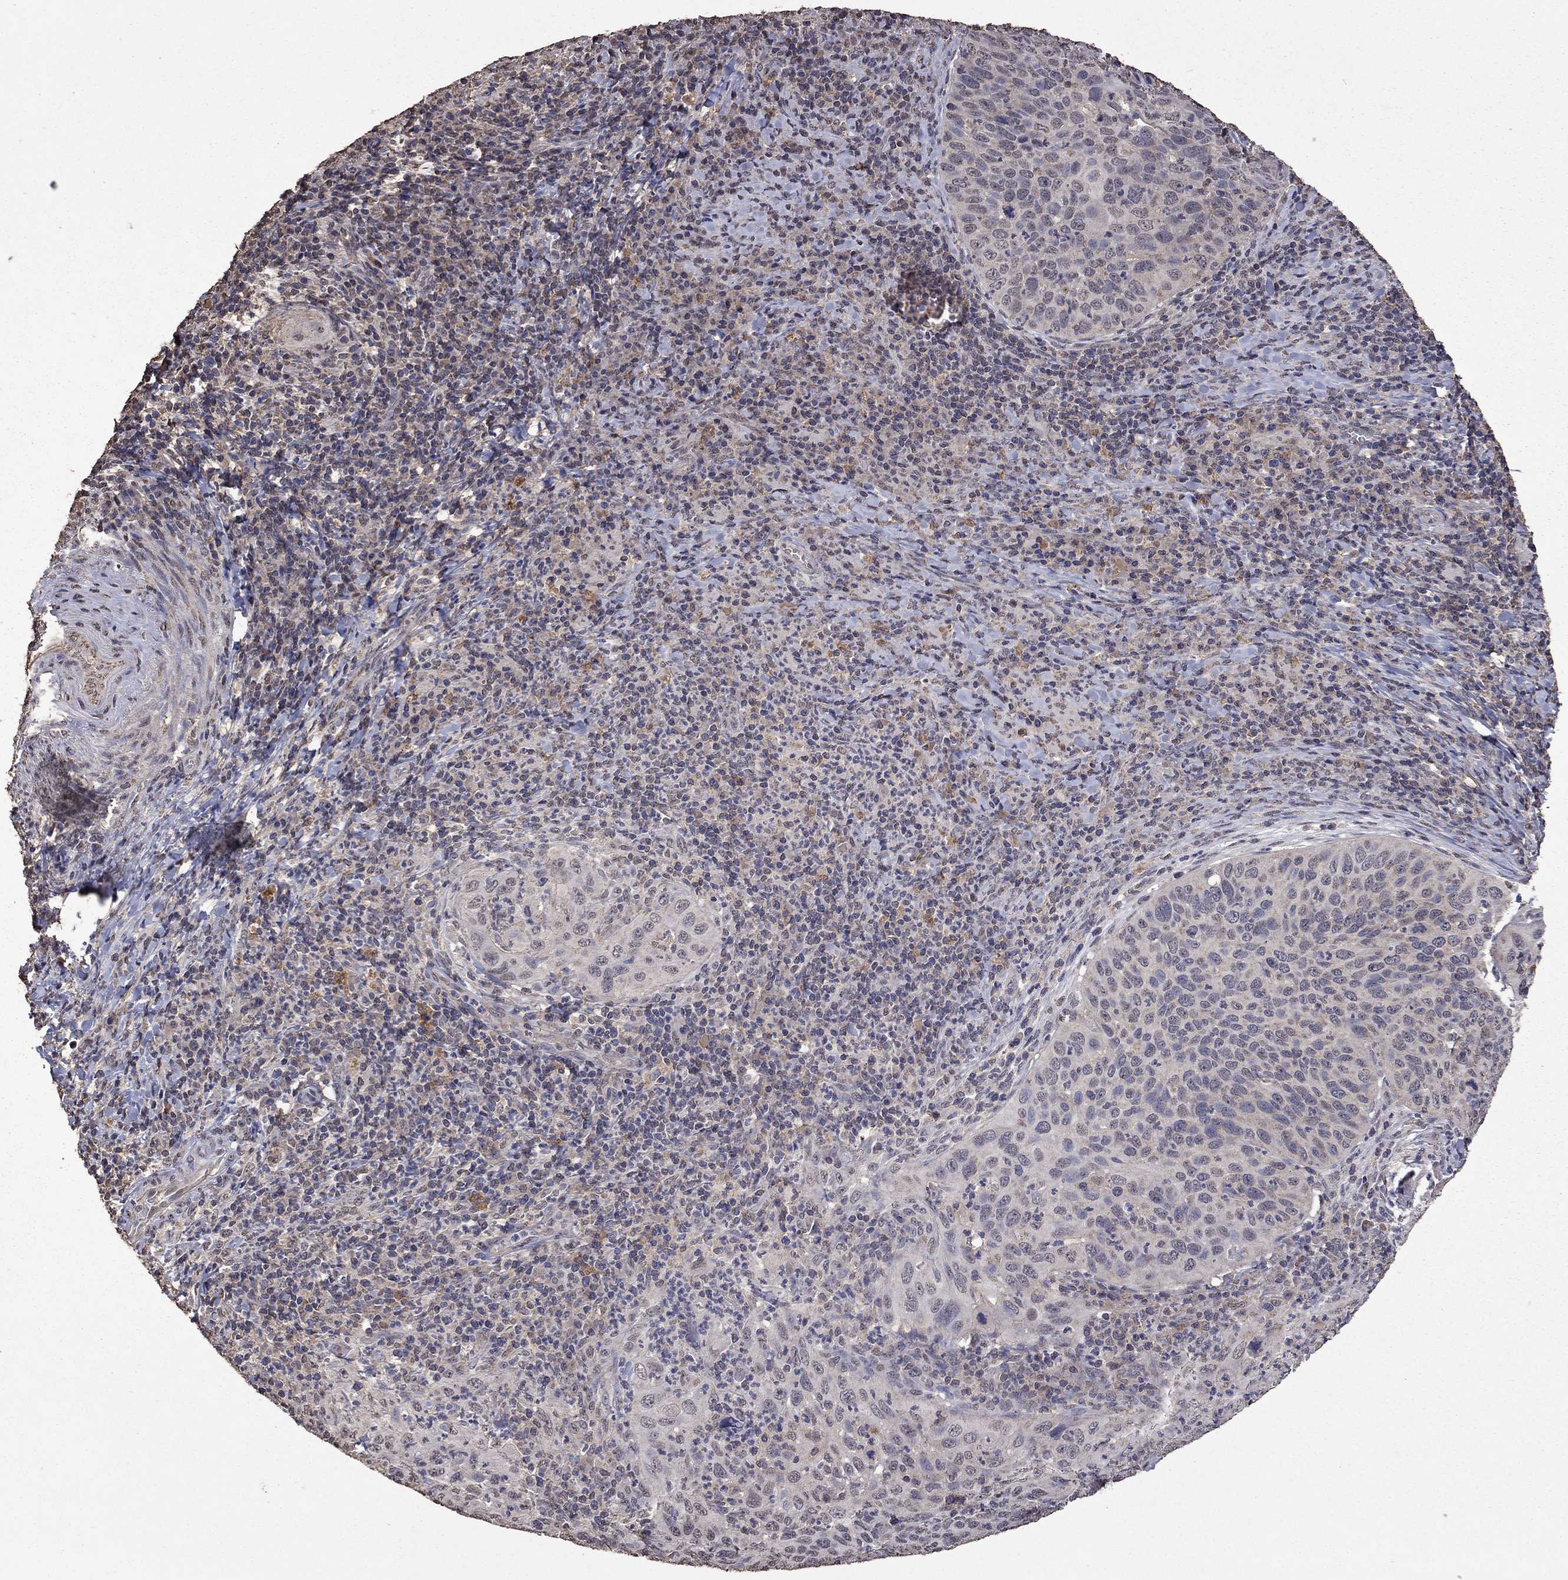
{"staining": {"intensity": "negative", "quantity": "none", "location": "none"}, "tissue": "cervical cancer", "cell_type": "Tumor cells", "image_type": "cancer", "snomed": [{"axis": "morphology", "description": "Squamous cell carcinoma, NOS"}, {"axis": "topography", "description": "Cervix"}], "caption": "Immunohistochemistry of cervical squamous cell carcinoma reveals no staining in tumor cells.", "gene": "SERPINA5", "patient": {"sex": "female", "age": 26}}